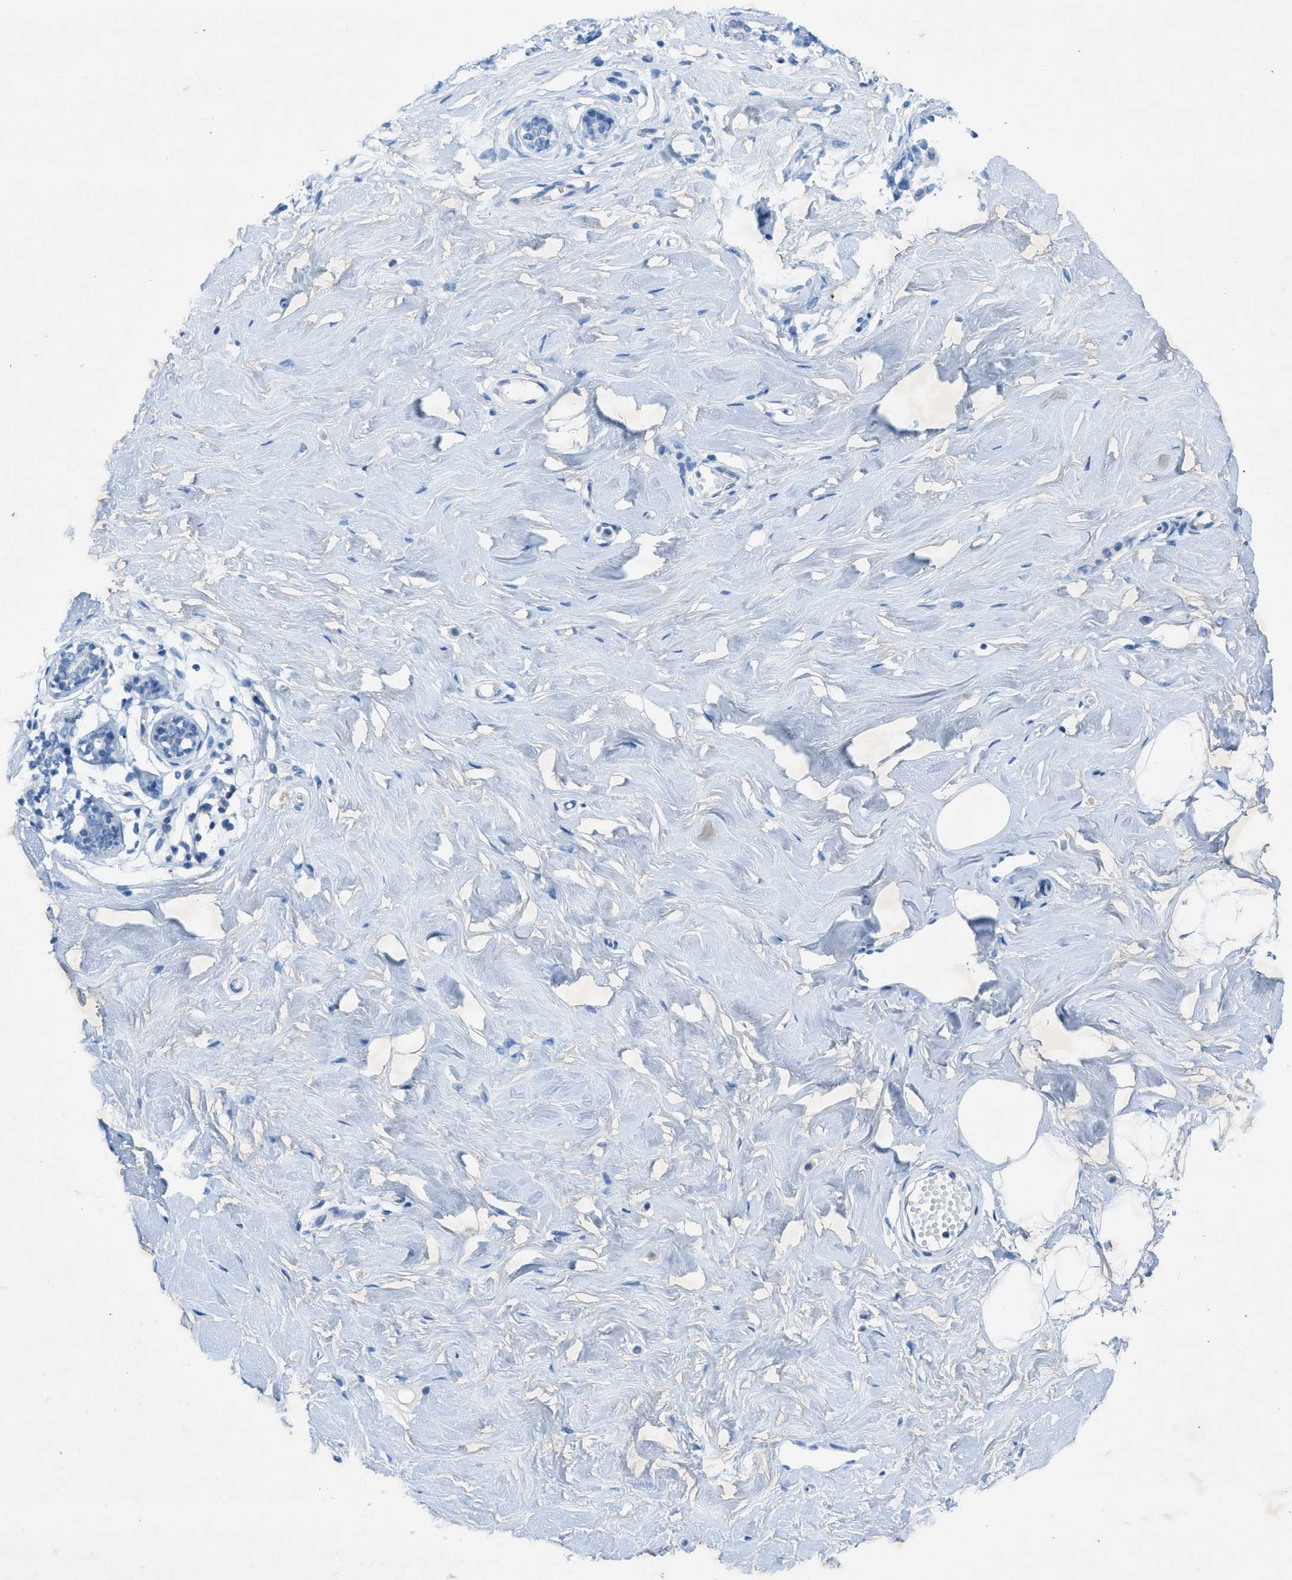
{"staining": {"intensity": "negative", "quantity": "none", "location": "none"}, "tissue": "breast", "cell_type": "Adipocytes", "image_type": "normal", "snomed": [{"axis": "morphology", "description": "Normal tissue, NOS"}, {"axis": "topography", "description": "Breast"}], "caption": "Immunohistochemical staining of normal breast exhibits no significant positivity in adipocytes. Brightfield microscopy of immunohistochemistry stained with DAB (3,3'-diaminobenzidine) (brown) and hematoxylin (blue), captured at high magnification.", "gene": "GALNT17", "patient": {"sex": "female", "age": 23}}